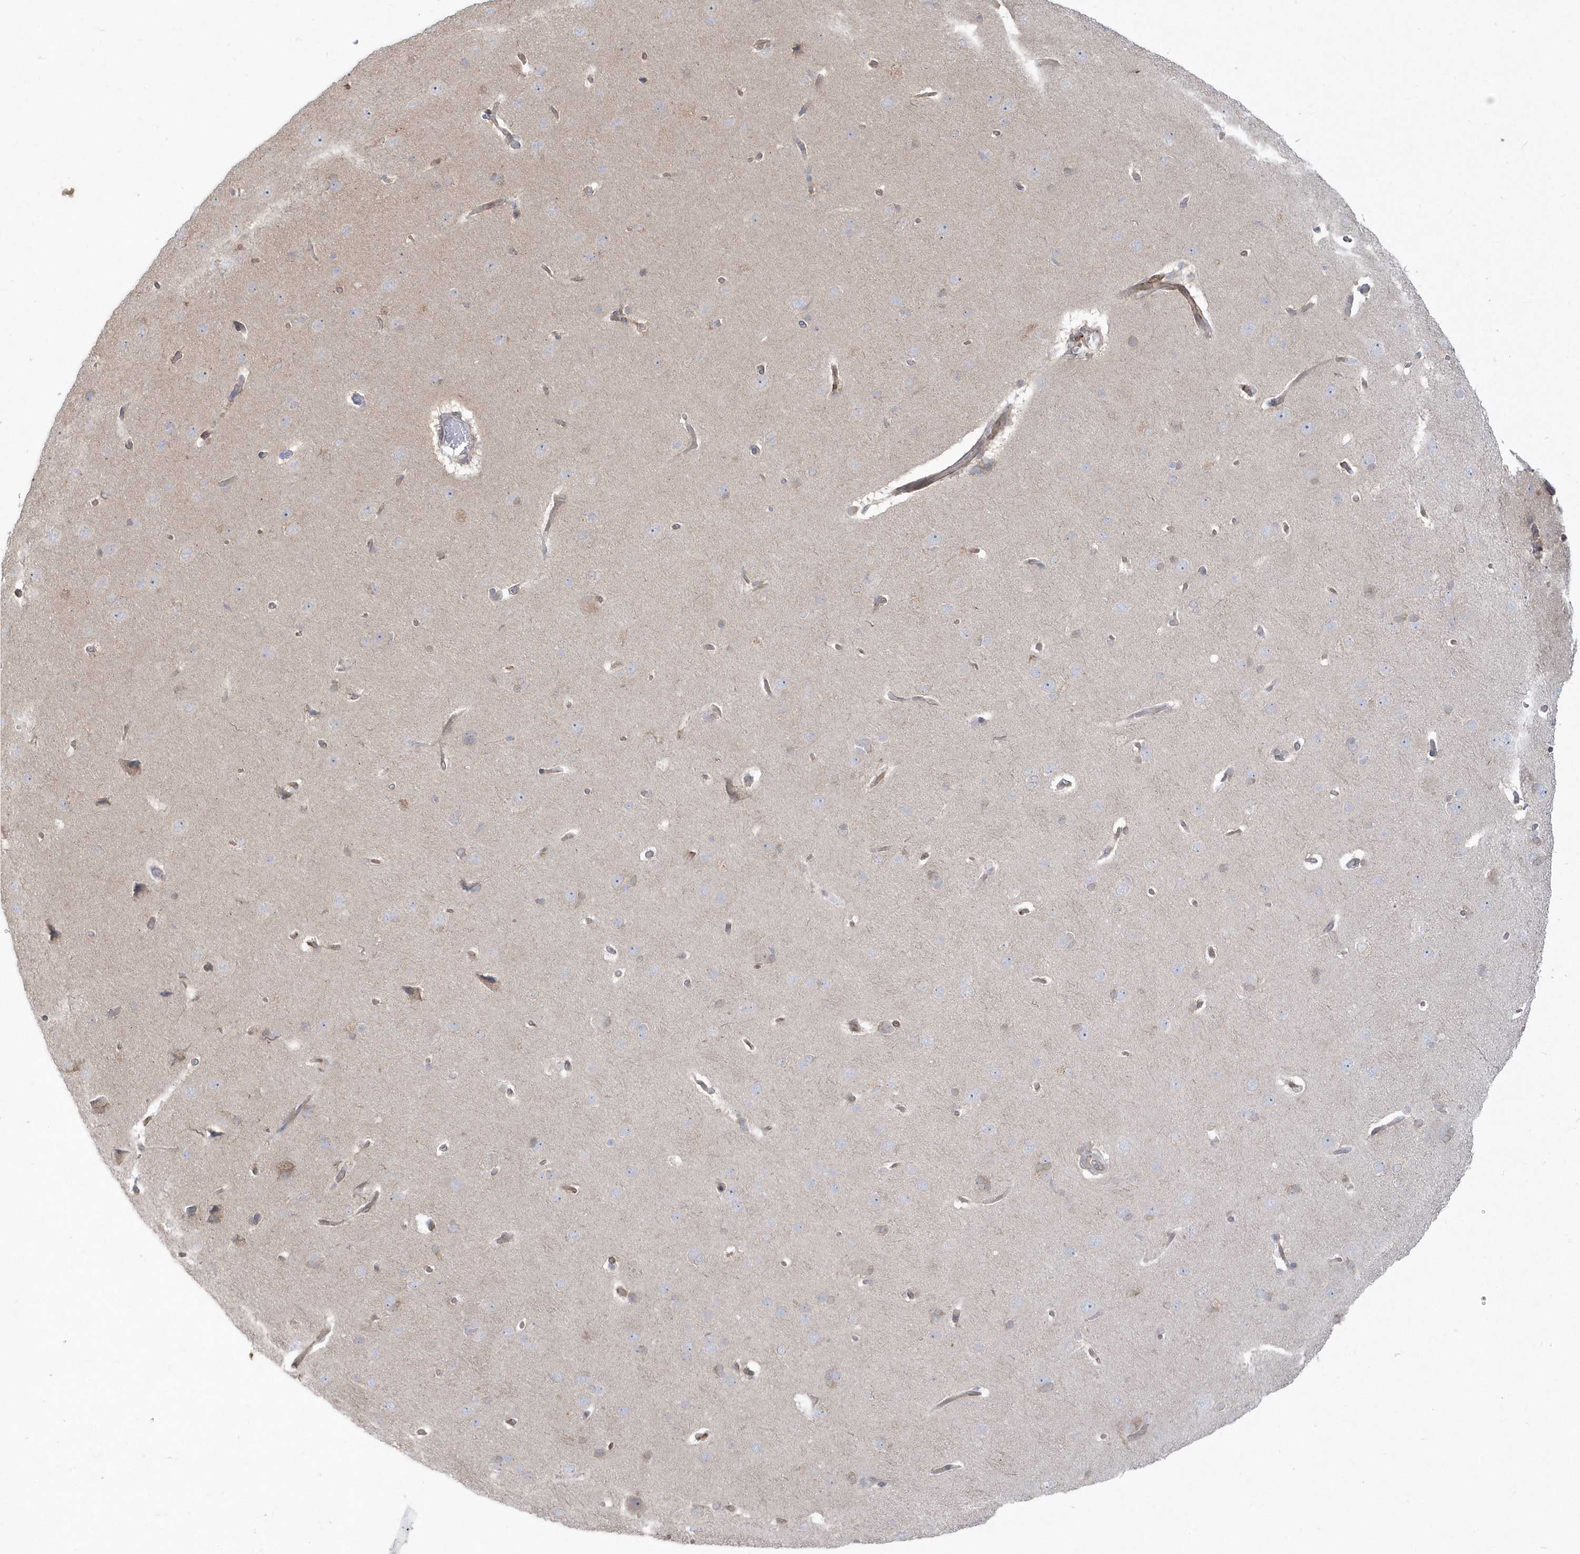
{"staining": {"intensity": "weak", "quantity": "25%-75%", "location": "cytoplasmic/membranous"}, "tissue": "cerebral cortex", "cell_type": "Endothelial cells", "image_type": "normal", "snomed": [{"axis": "morphology", "description": "Normal tissue, NOS"}, {"axis": "topography", "description": "Cerebral cortex"}], "caption": "Normal cerebral cortex was stained to show a protein in brown. There is low levels of weak cytoplasmic/membranous staining in about 25%-75% of endothelial cells.", "gene": "DHX57", "patient": {"sex": "male", "age": 62}}